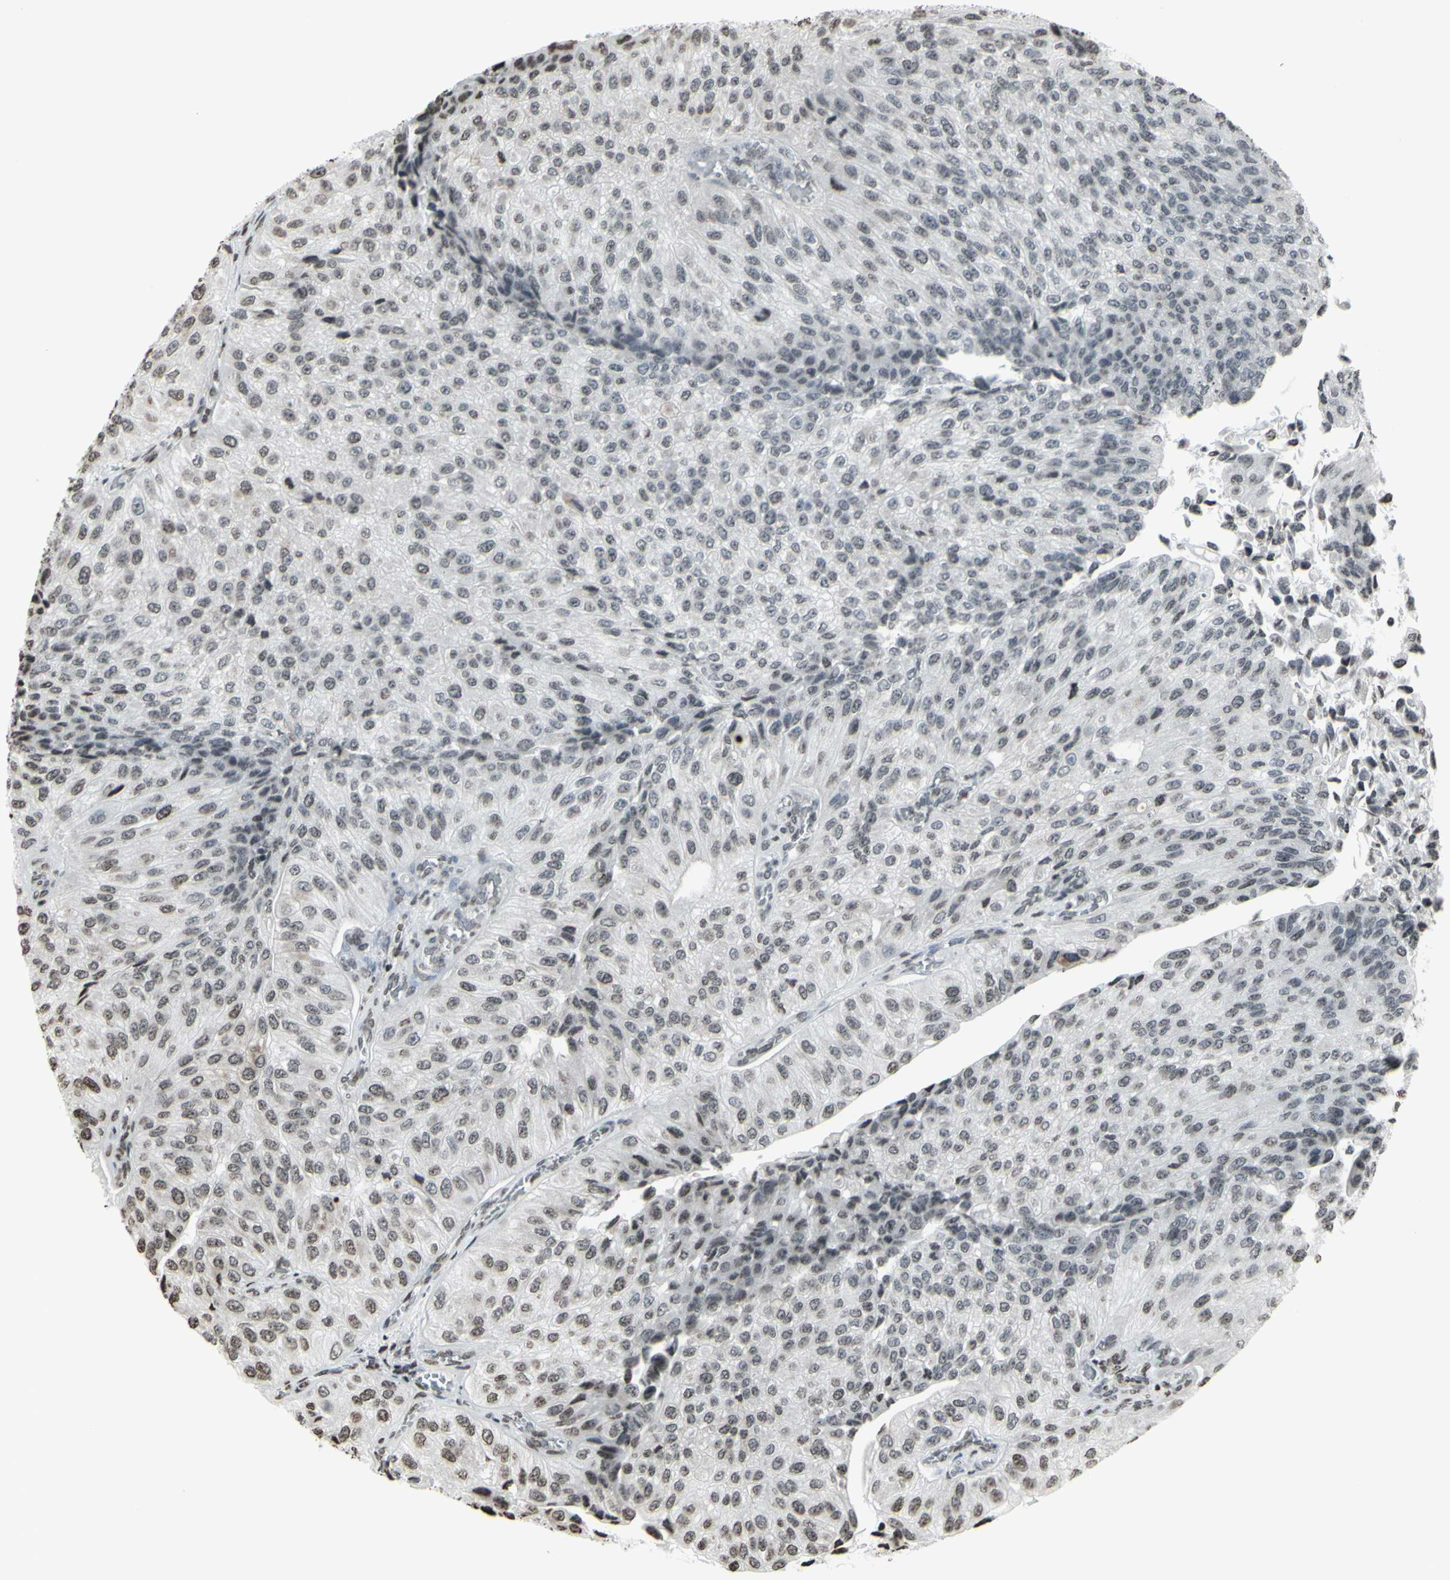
{"staining": {"intensity": "negative", "quantity": "none", "location": "none"}, "tissue": "urothelial cancer", "cell_type": "Tumor cells", "image_type": "cancer", "snomed": [{"axis": "morphology", "description": "Urothelial carcinoma, High grade"}, {"axis": "topography", "description": "Kidney"}, {"axis": "topography", "description": "Urinary bladder"}], "caption": "An immunohistochemistry image of high-grade urothelial carcinoma is shown. There is no staining in tumor cells of high-grade urothelial carcinoma. (DAB (3,3'-diaminobenzidine) IHC visualized using brightfield microscopy, high magnification).", "gene": "CD79B", "patient": {"sex": "male", "age": 77}}